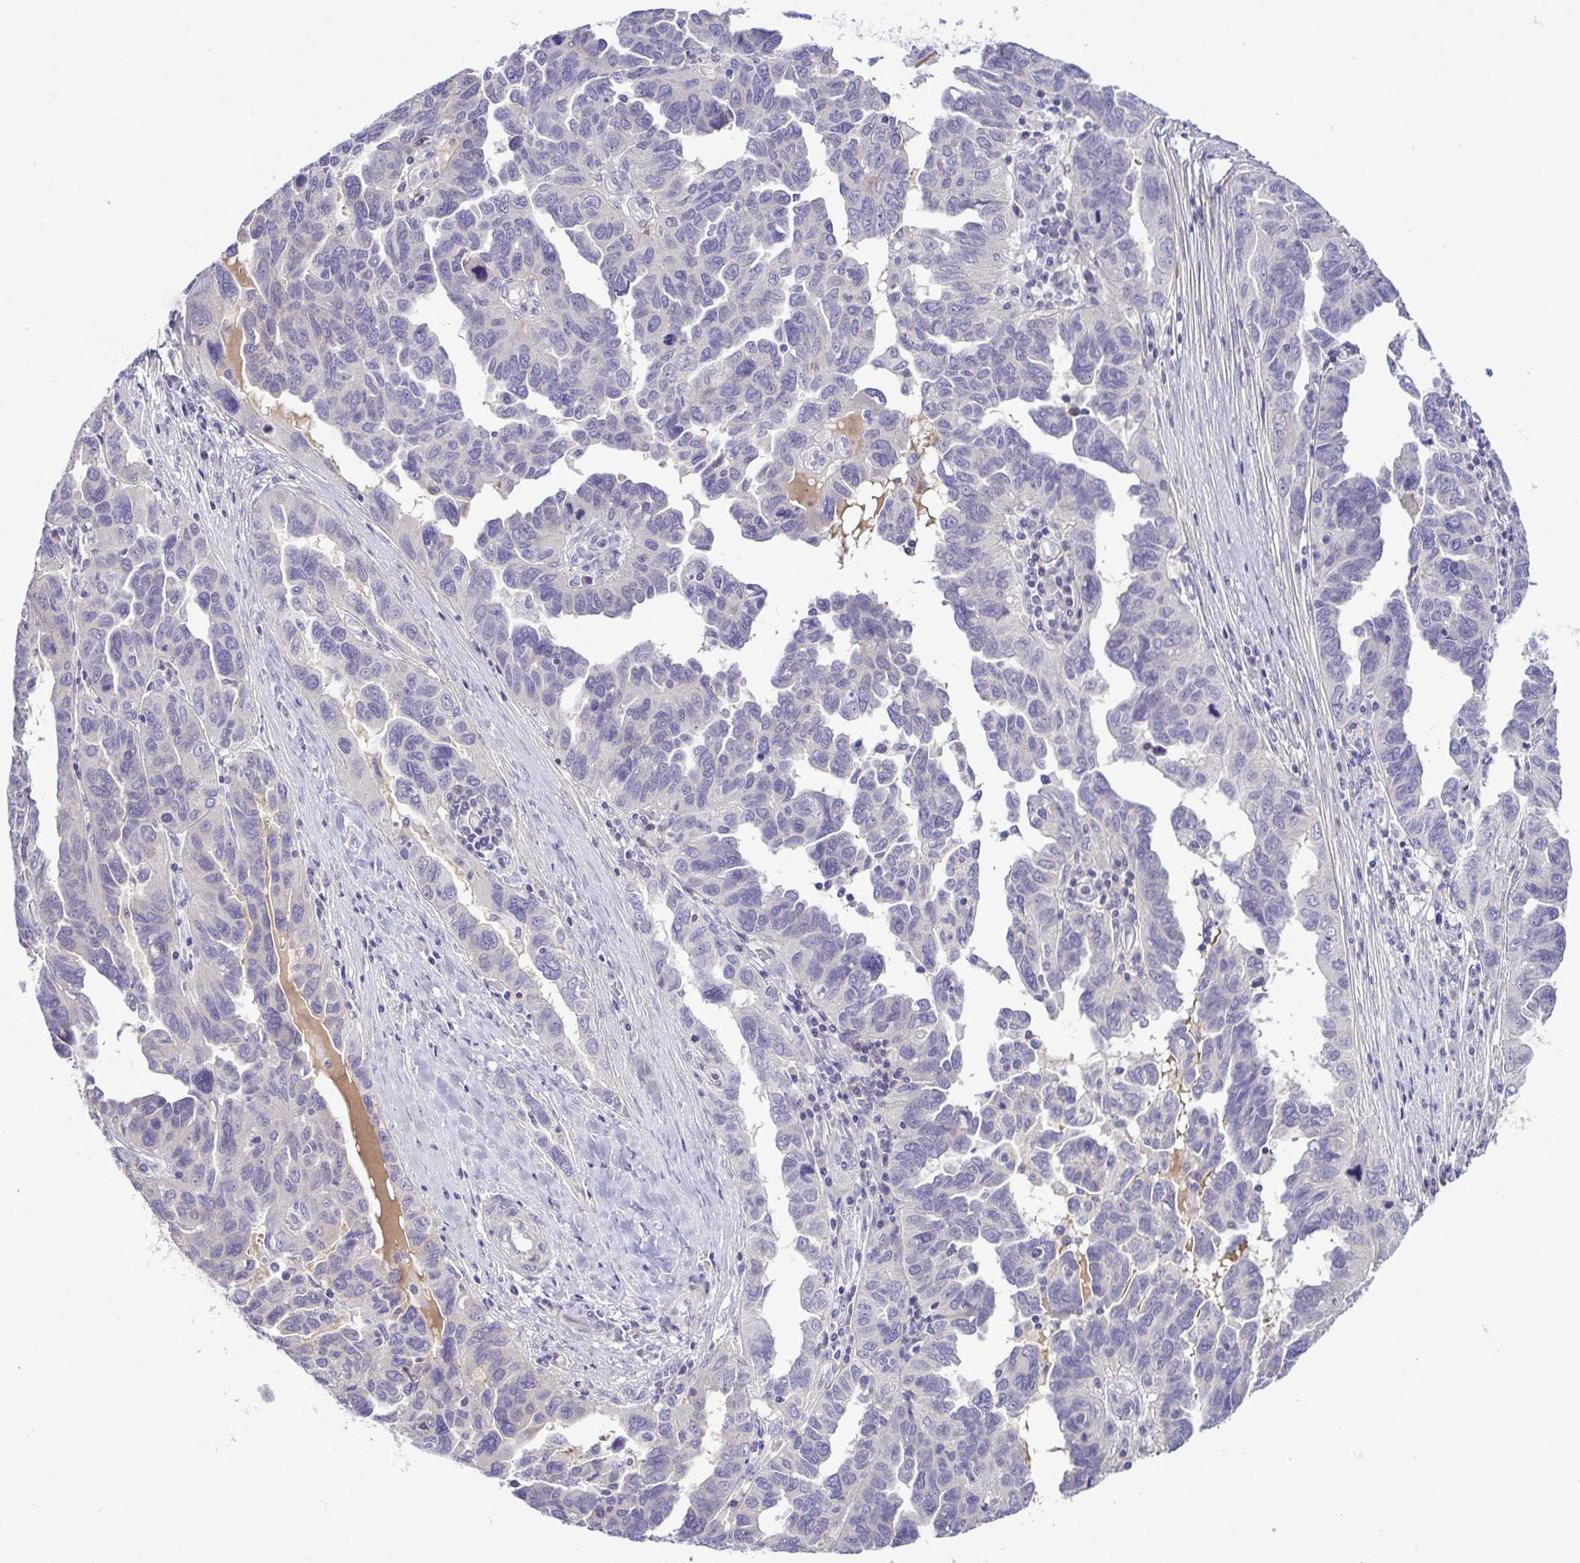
{"staining": {"intensity": "negative", "quantity": "none", "location": "none"}, "tissue": "ovarian cancer", "cell_type": "Tumor cells", "image_type": "cancer", "snomed": [{"axis": "morphology", "description": "Cystadenocarcinoma, serous, NOS"}, {"axis": "topography", "description": "Ovary"}], "caption": "Serous cystadenocarcinoma (ovarian) was stained to show a protein in brown. There is no significant staining in tumor cells. The staining is performed using DAB (3,3'-diaminobenzidine) brown chromogen with nuclei counter-stained in using hematoxylin.", "gene": "SYNPO2L", "patient": {"sex": "female", "age": 64}}